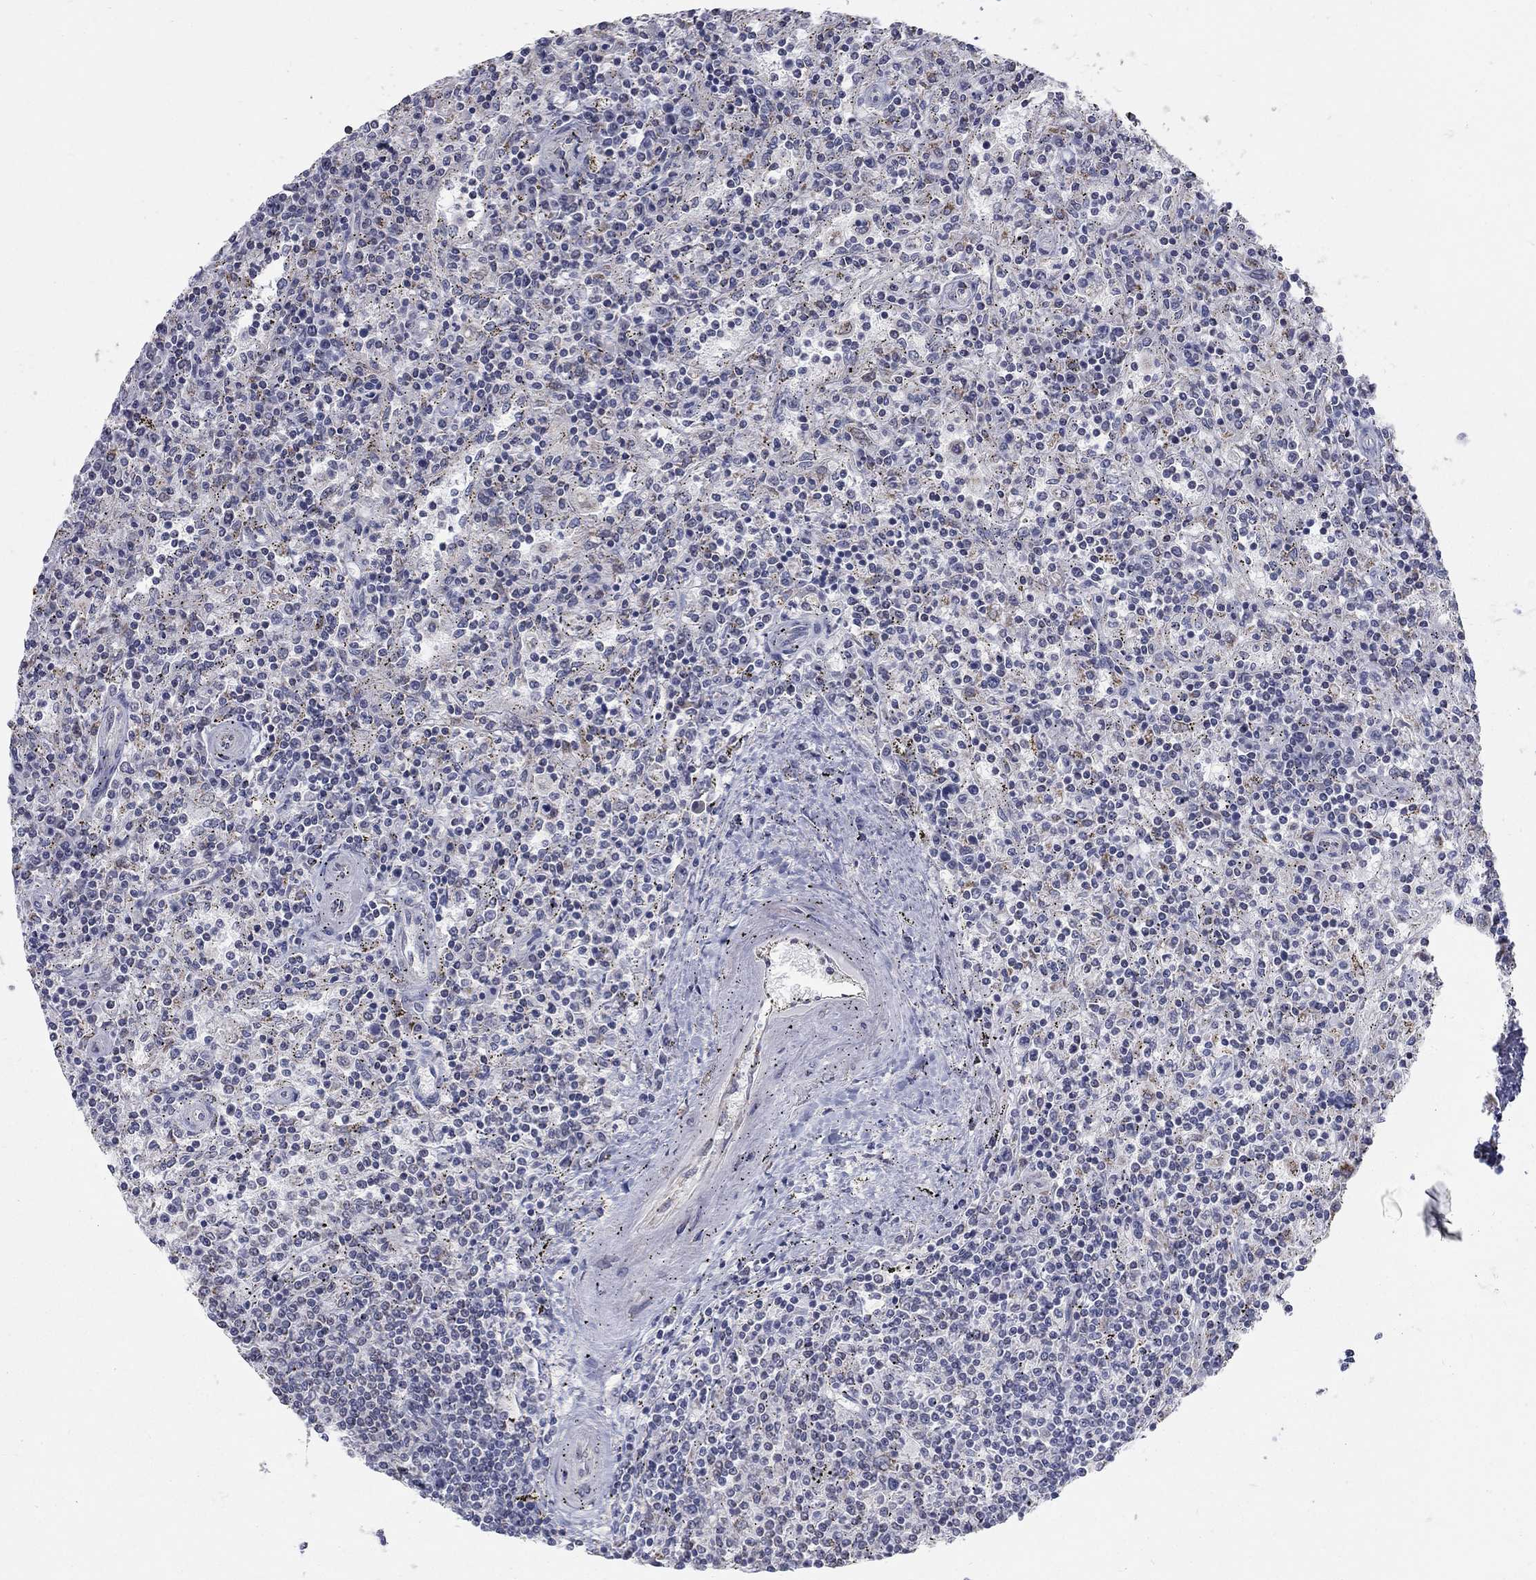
{"staining": {"intensity": "negative", "quantity": "none", "location": "none"}, "tissue": "lymphoma", "cell_type": "Tumor cells", "image_type": "cancer", "snomed": [{"axis": "morphology", "description": "Malignant lymphoma, non-Hodgkin's type, Low grade"}, {"axis": "topography", "description": "Spleen"}], "caption": "Histopathology image shows no significant protein expression in tumor cells of lymphoma. (DAB (3,3'-diaminobenzidine) IHC with hematoxylin counter stain).", "gene": "GCFC2", "patient": {"sex": "male", "age": 62}}